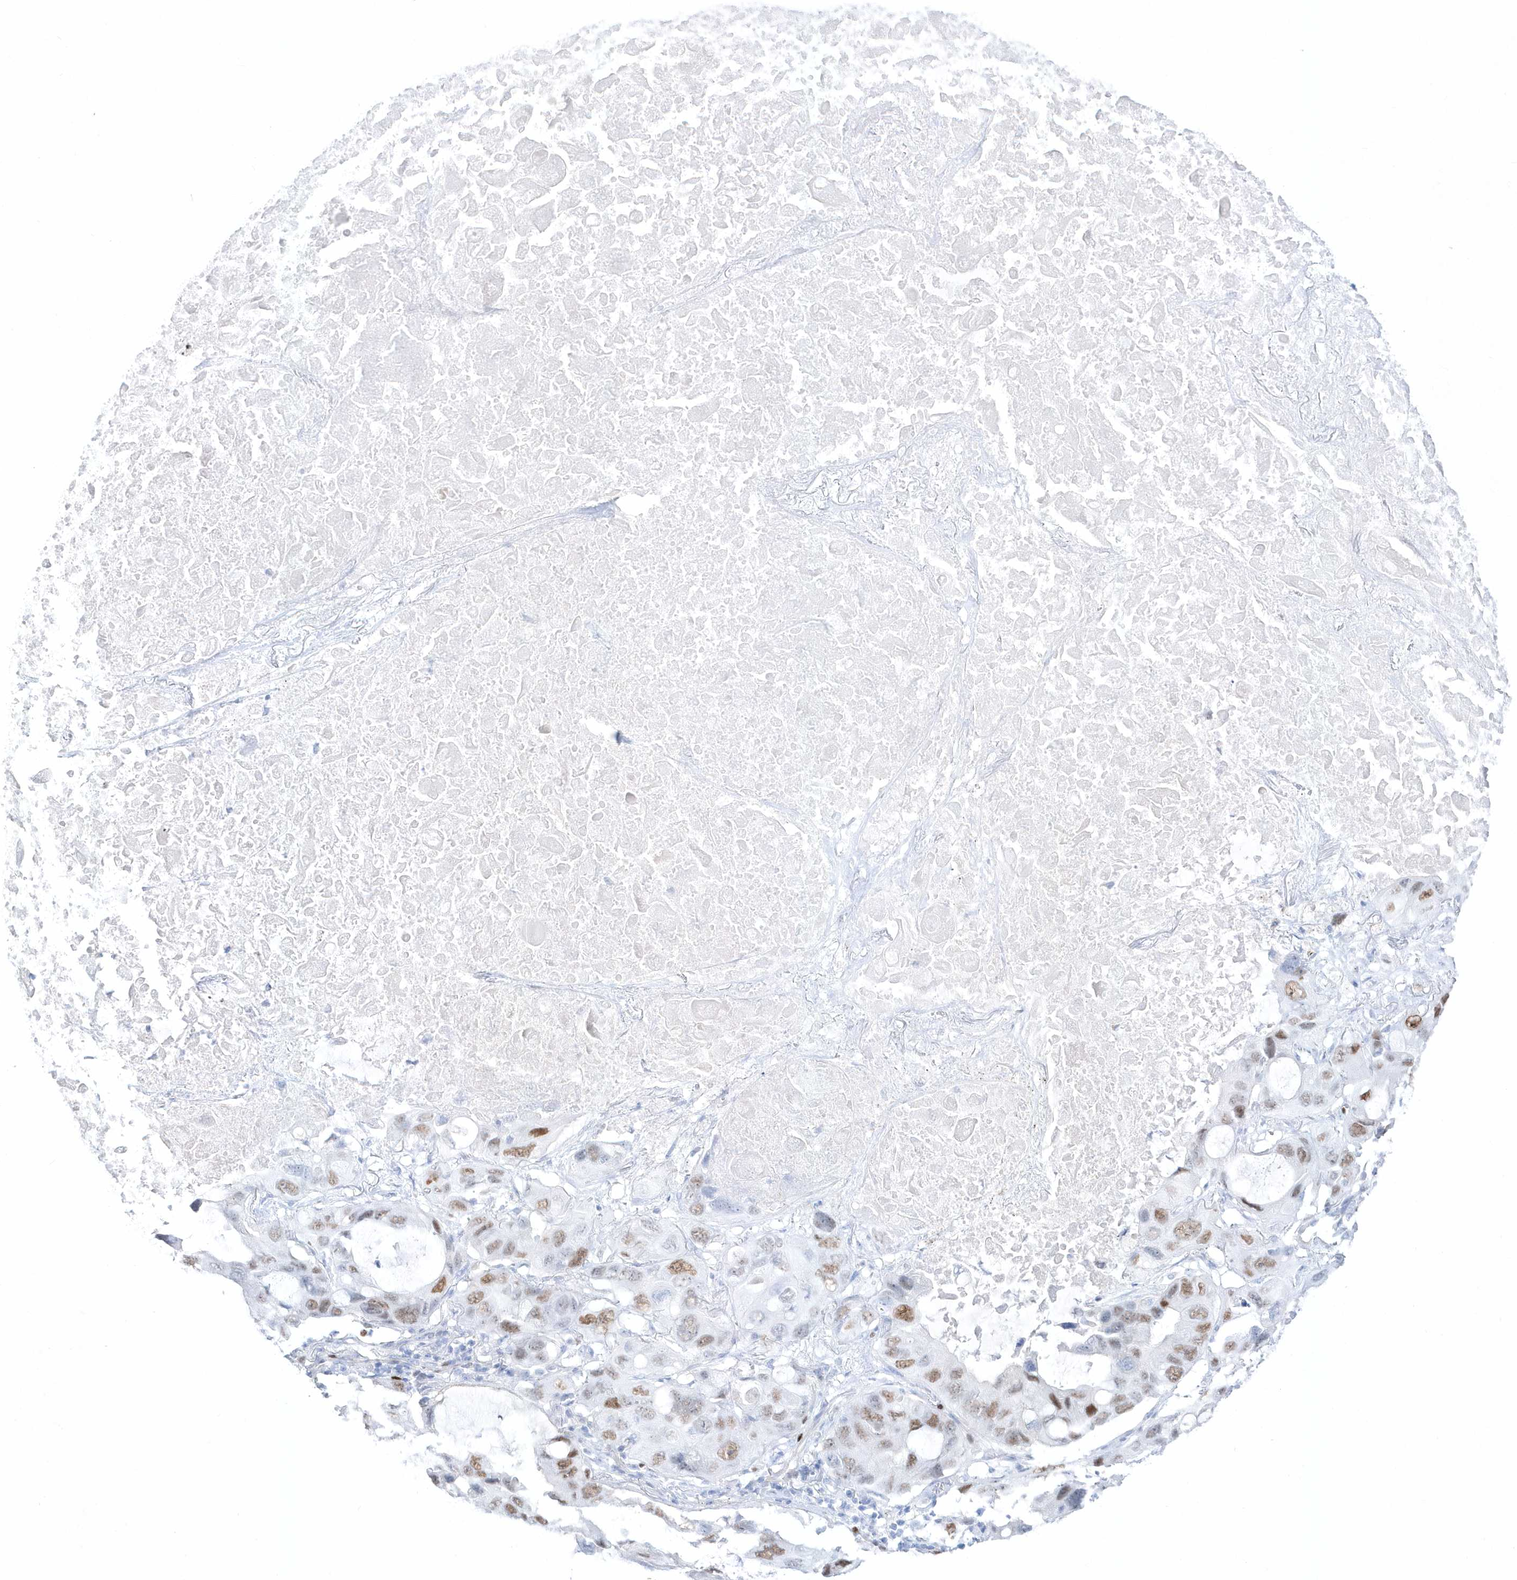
{"staining": {"intensity": "moderate", "quantity": ">75%", "location": "nuclear"}, "tissue": "lung cancer", "cell_type": "Tumor cells", "image_type": "cancer", "snomed": [{"axis": "morphology", "description": "Squamous cell carcinoma, NOS"}, {"axis": "topography", "description": "Lung"}], "caption": "Moderate nuclear expression is present in approximately >75% of tumor cells in squamous cell carcinoma (lung).", "gene": "TMCO6", "patient": {"sex": "female", "age": 73}}